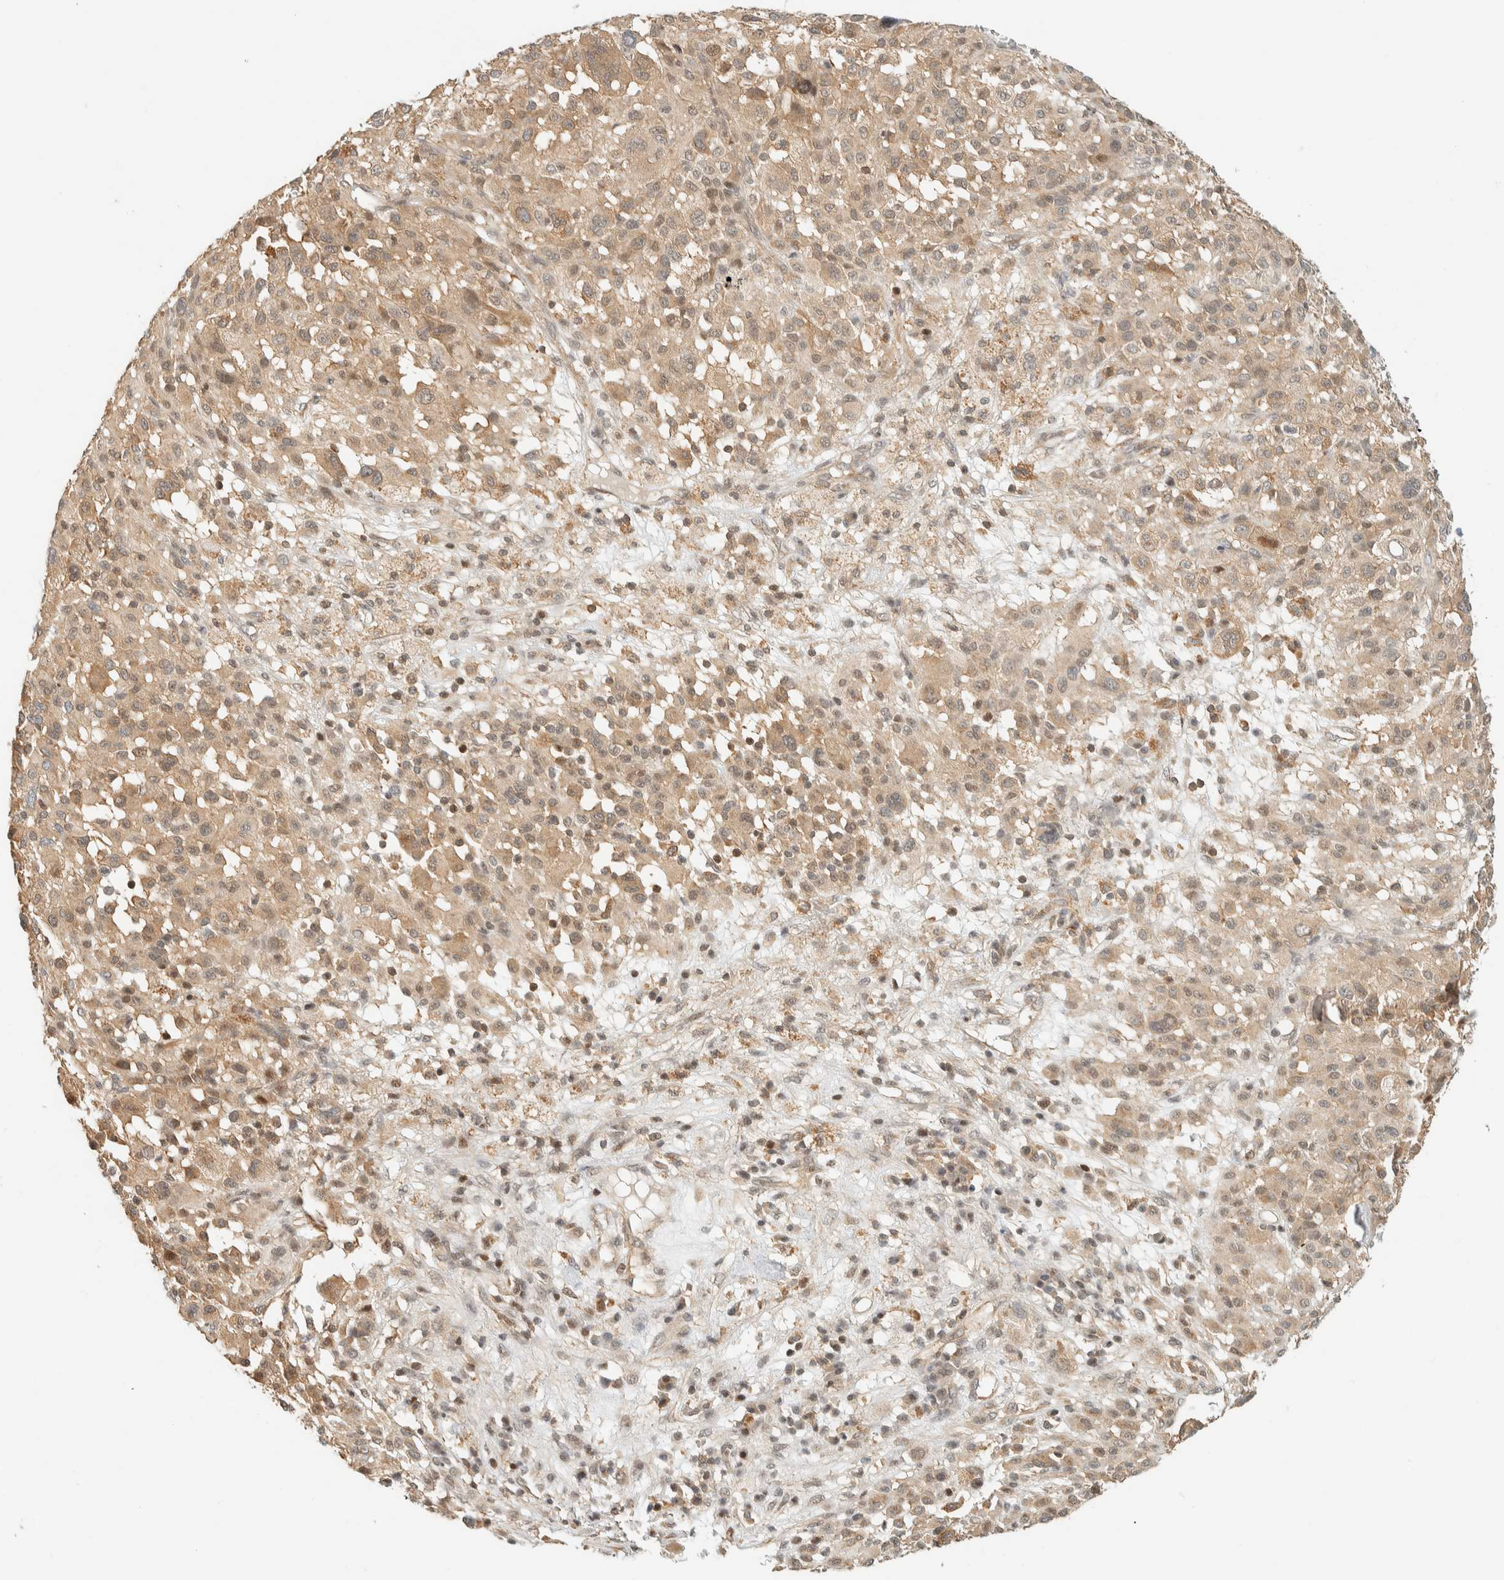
{"staining": {"intensity": "weak", "quantity": ">75%", "location": "cytoplasmic/membranous"}, "tissue": "melanoma", "cell_type": "Tumor cells", "image_type": "cancer", "snomed": [{"axis": "morphology", "description": "Malignant melanoma, Metastatic site"}, {"axis": "topography", "description": "Skin"}], "caption": "Immunohistochemistry (DAB (3,3'-diaminobenzidine)) staining of human malignant melanoma (metastatic site) shows weak cytoplasmic/membranous protein expression in approximately >75% of tumor cells.", "gene": "ARFGEF1", "patient": {"sex": "female", "age": 74}}